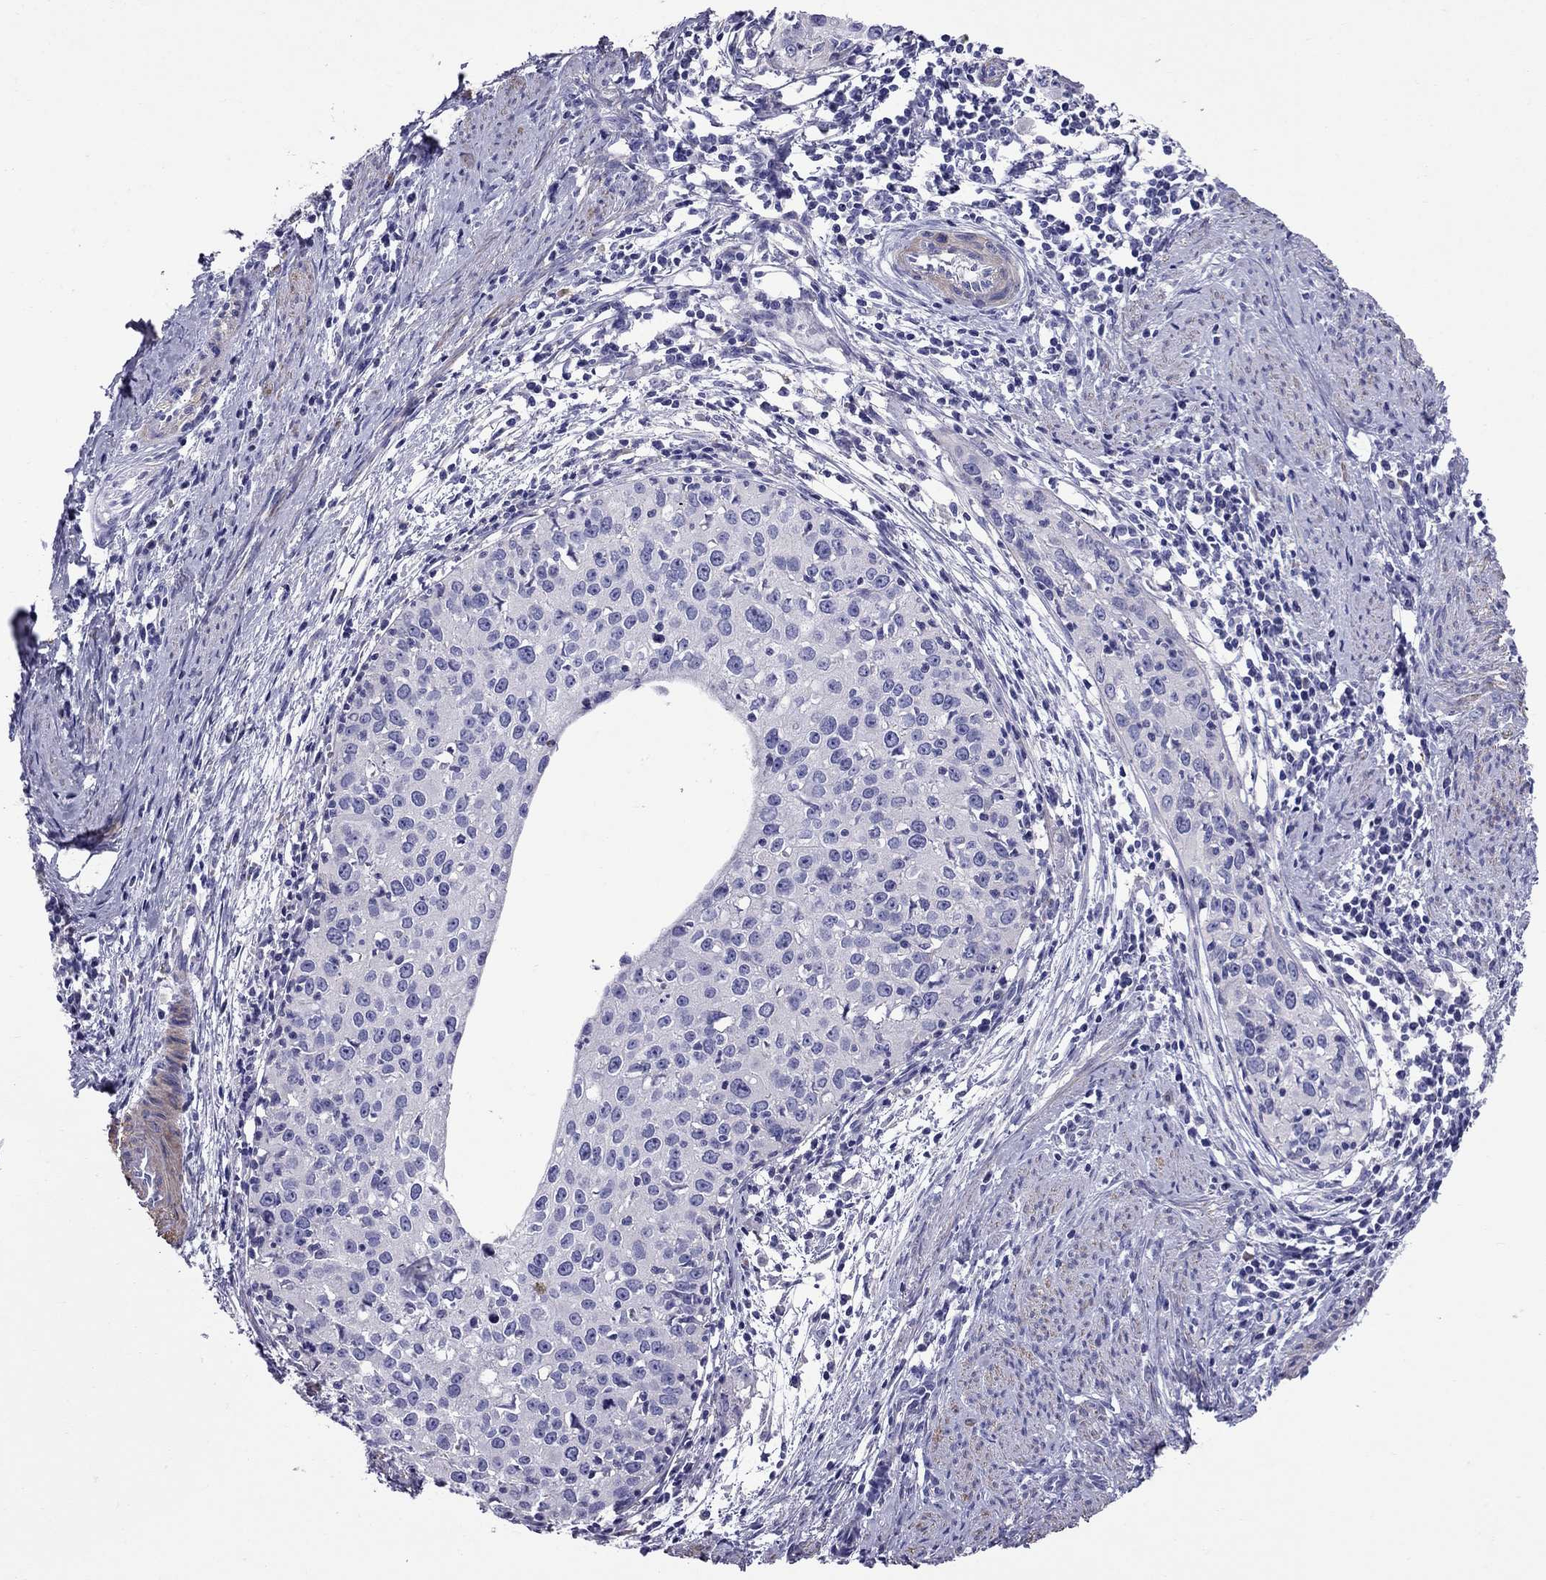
{"staining": {"intensity": "negative", "quantity": "none", "location": "none"}, "tissue": "cervical cancer", "cell_type": "Tumor cells", "image_type": "cancer", "snomed": [{"axis": "morphology", "description": "Squamous cell carcinoma, NOS"}, {"axis": "topography", "description": "Cervix"}], "caption": "A histopathology image of cervical cancer (squamous cell carcinoma) stained for a protein shows no brown staining in tumor cells. Brightfield microscopy of immunohistochemistry stained with DAB (brown) and hematoxylin (blue), captured at high magnification.", "gene": "GPR50", "patient": {"sex": "female", "age": 40}}